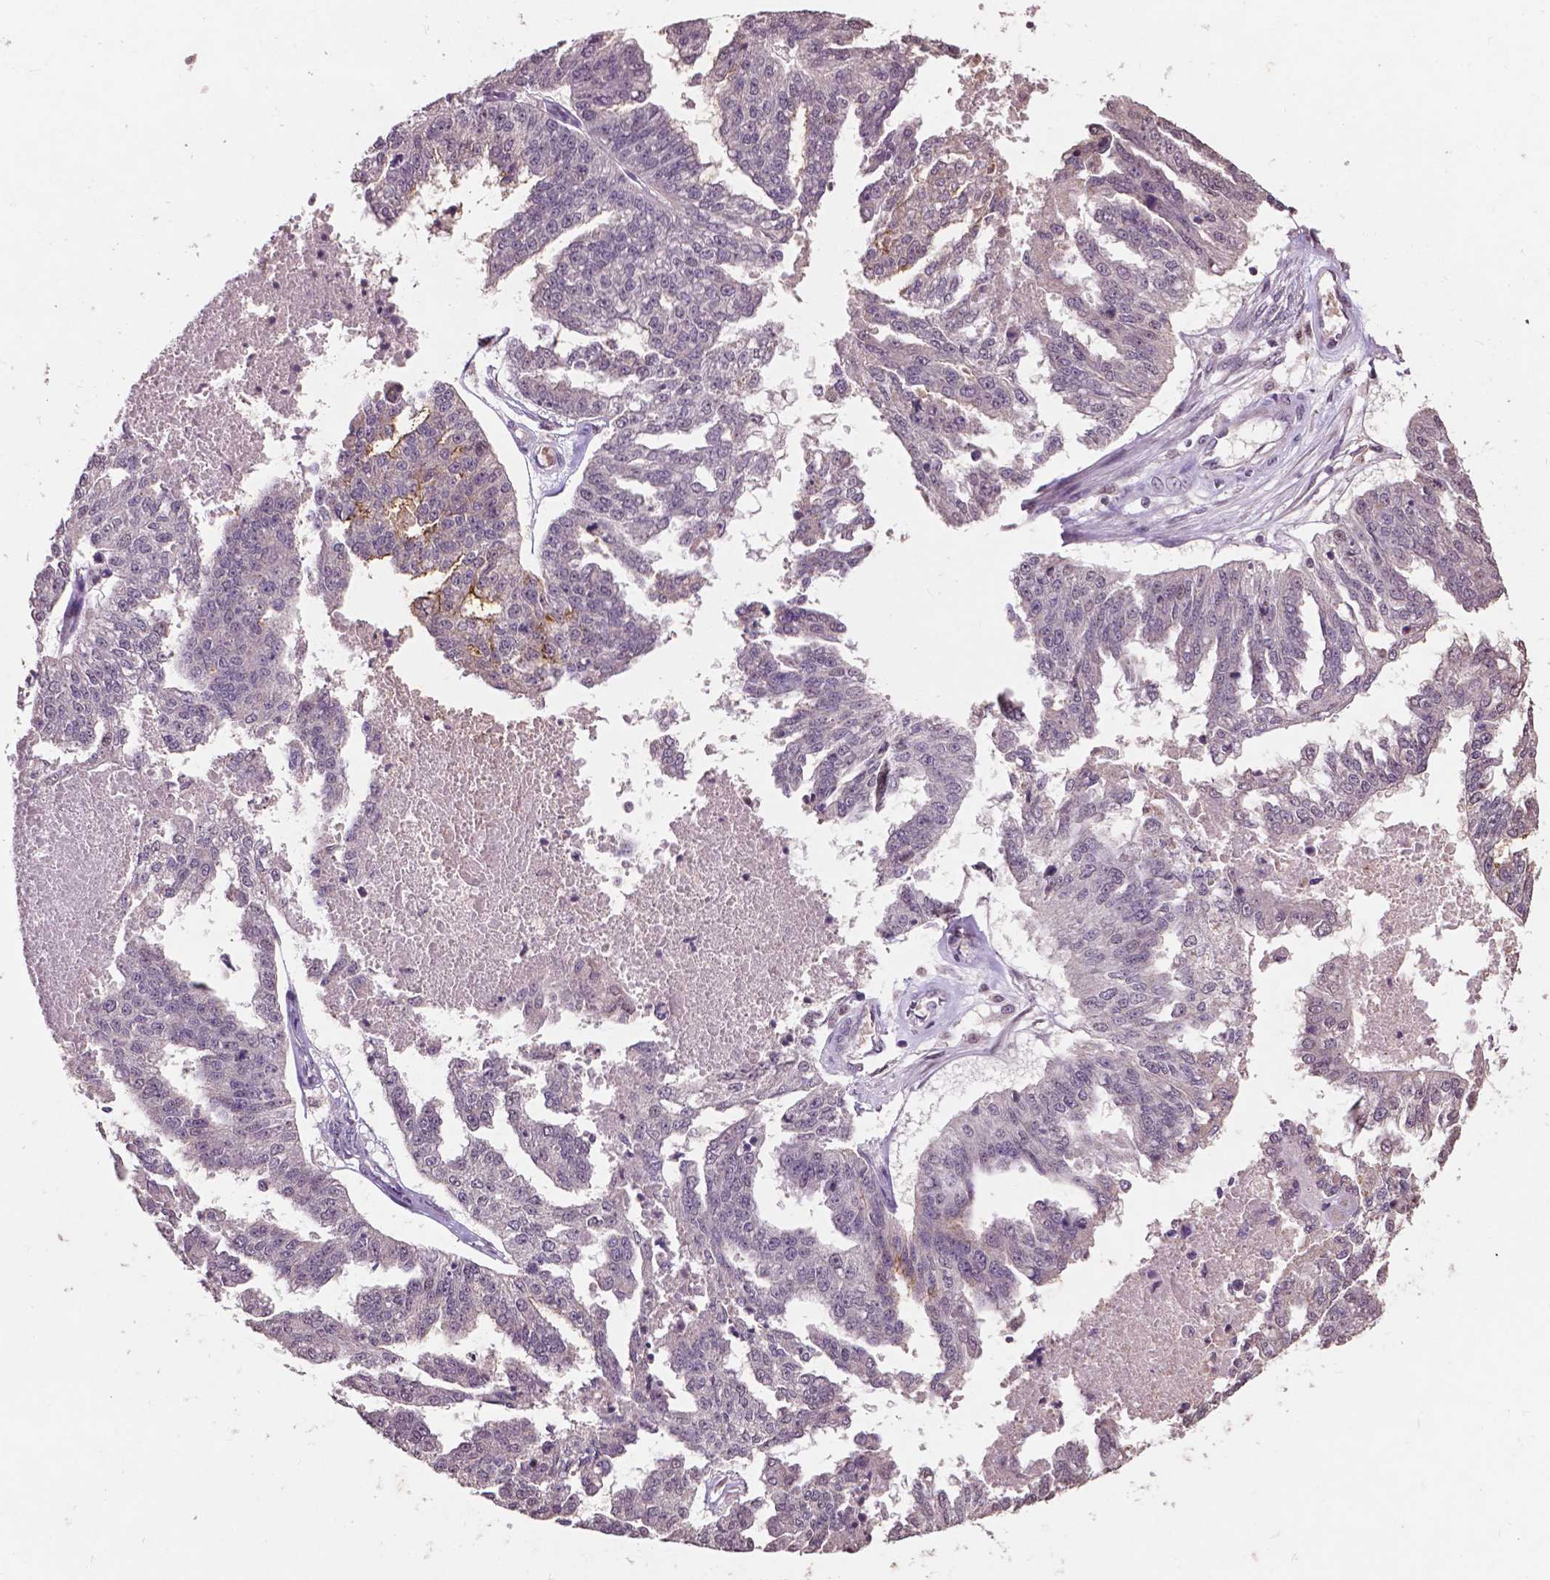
{"staining": {"intensity": "negative", "quantity": "none", "location": "none"}, "tissue": "ovarian cancer", "cell_type": "Tumor cells", "image_type": "cancer", "snomed": [{"axis": "morphology", "description": "Cystadenocarcinoma, serous, NOS"}, {"axis": "topography", "description": "Ovary"}], "caption": "Ovarian cancer was stained to show a protein in brown. There is no significant staining in tumor cells.", "gene": "GLRA2", "patient": {"sex": "female", "age": 58}}